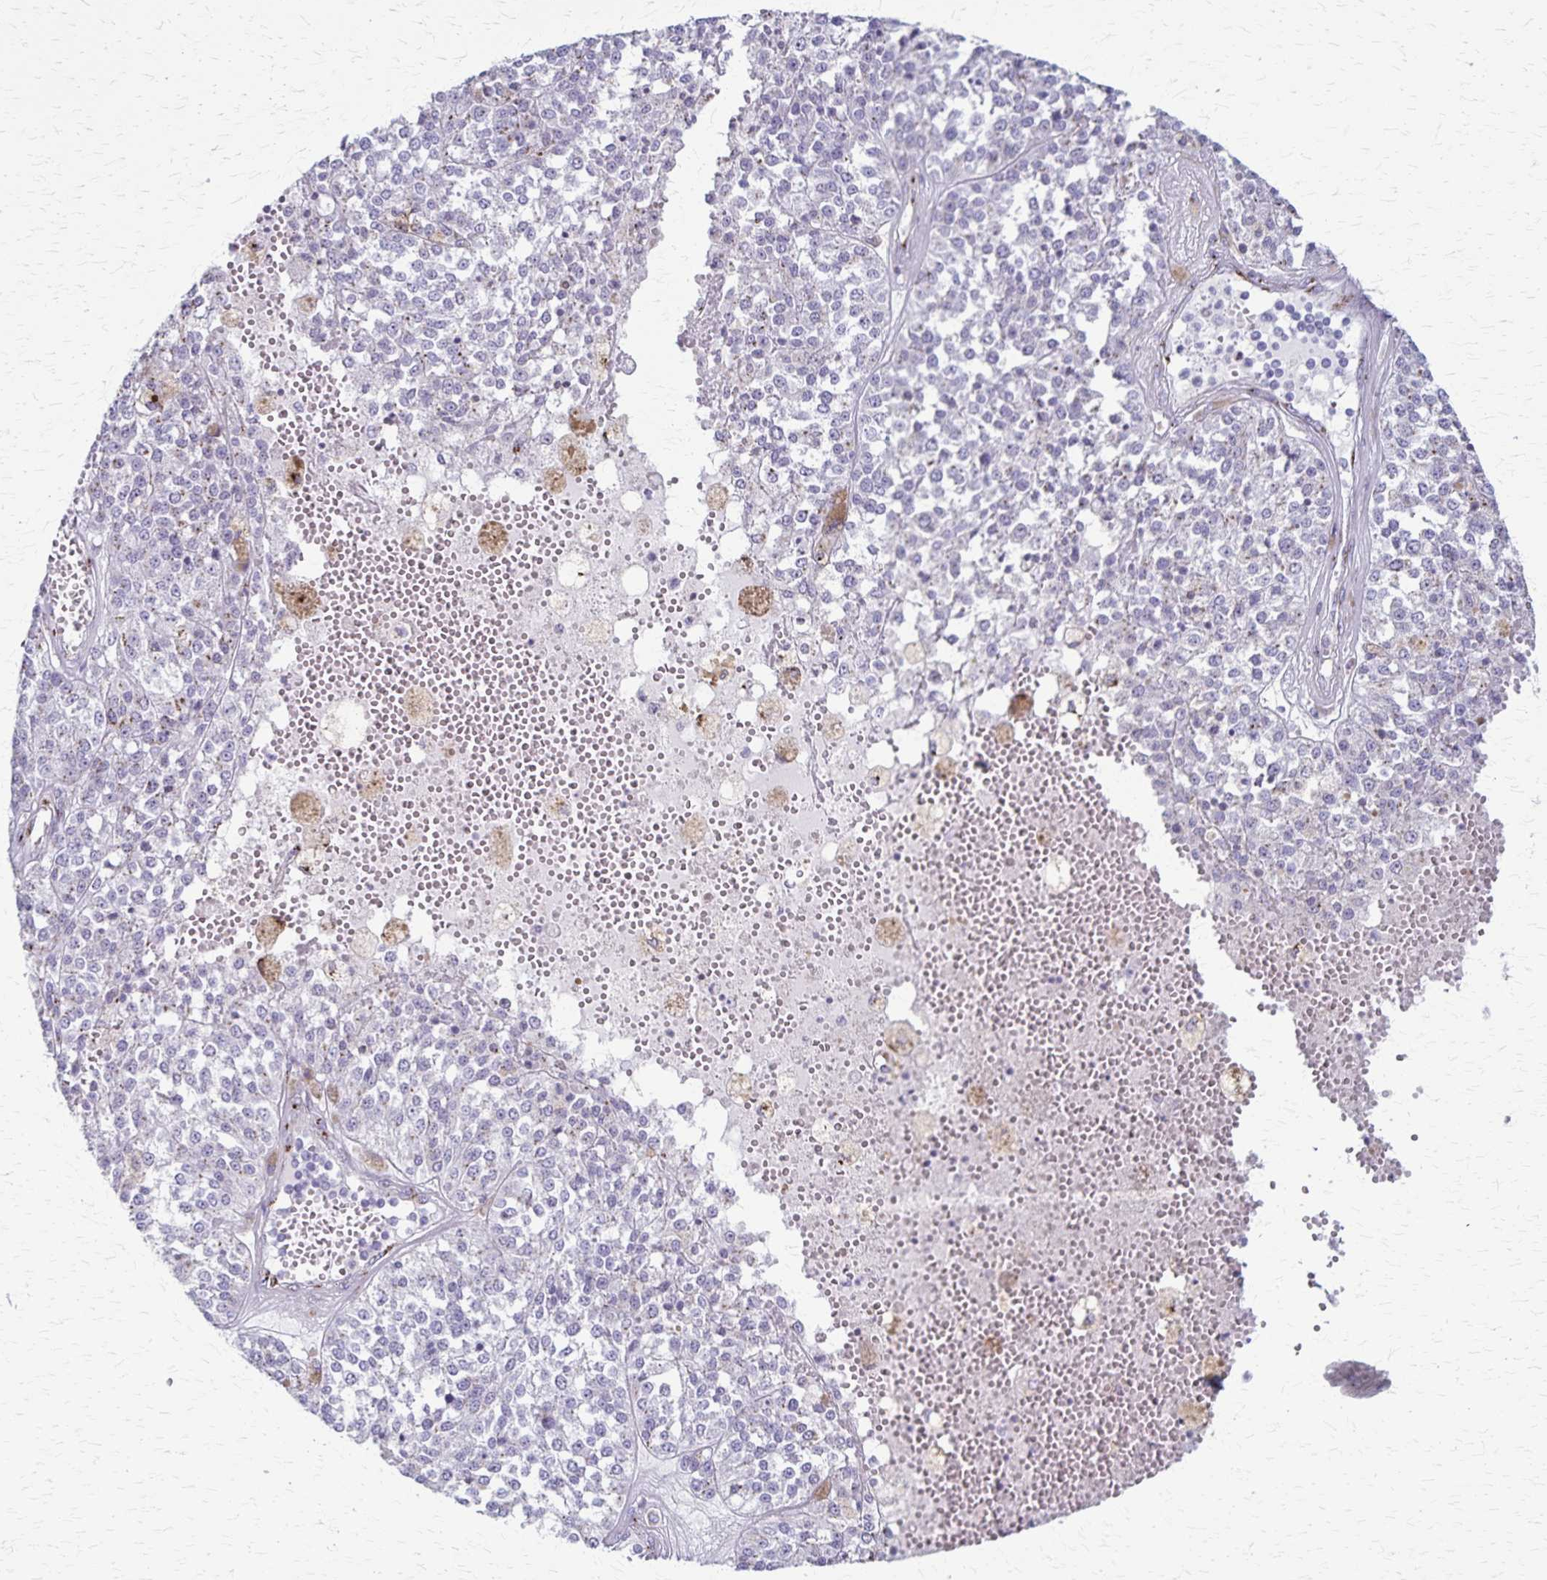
{"staining": {"intensity": "negative", "quantity": "none", "location": "none"}, "tissue": "melanoma", "cell_type": "Tumor cells", "image_type": "cancer", "snomed": [{"axis": "morphology", "description": "Malignant melanoma, Metastatic site"}, {"axis": "topography", "description": "Lymph node"}], "caption": "Malignant melanoma (metastatic site) stained for a protein using immunohistochemistry shows no staining tumor cells.", "gene": "MCFD2", "patient": {"sex": "female", "age": 64}}